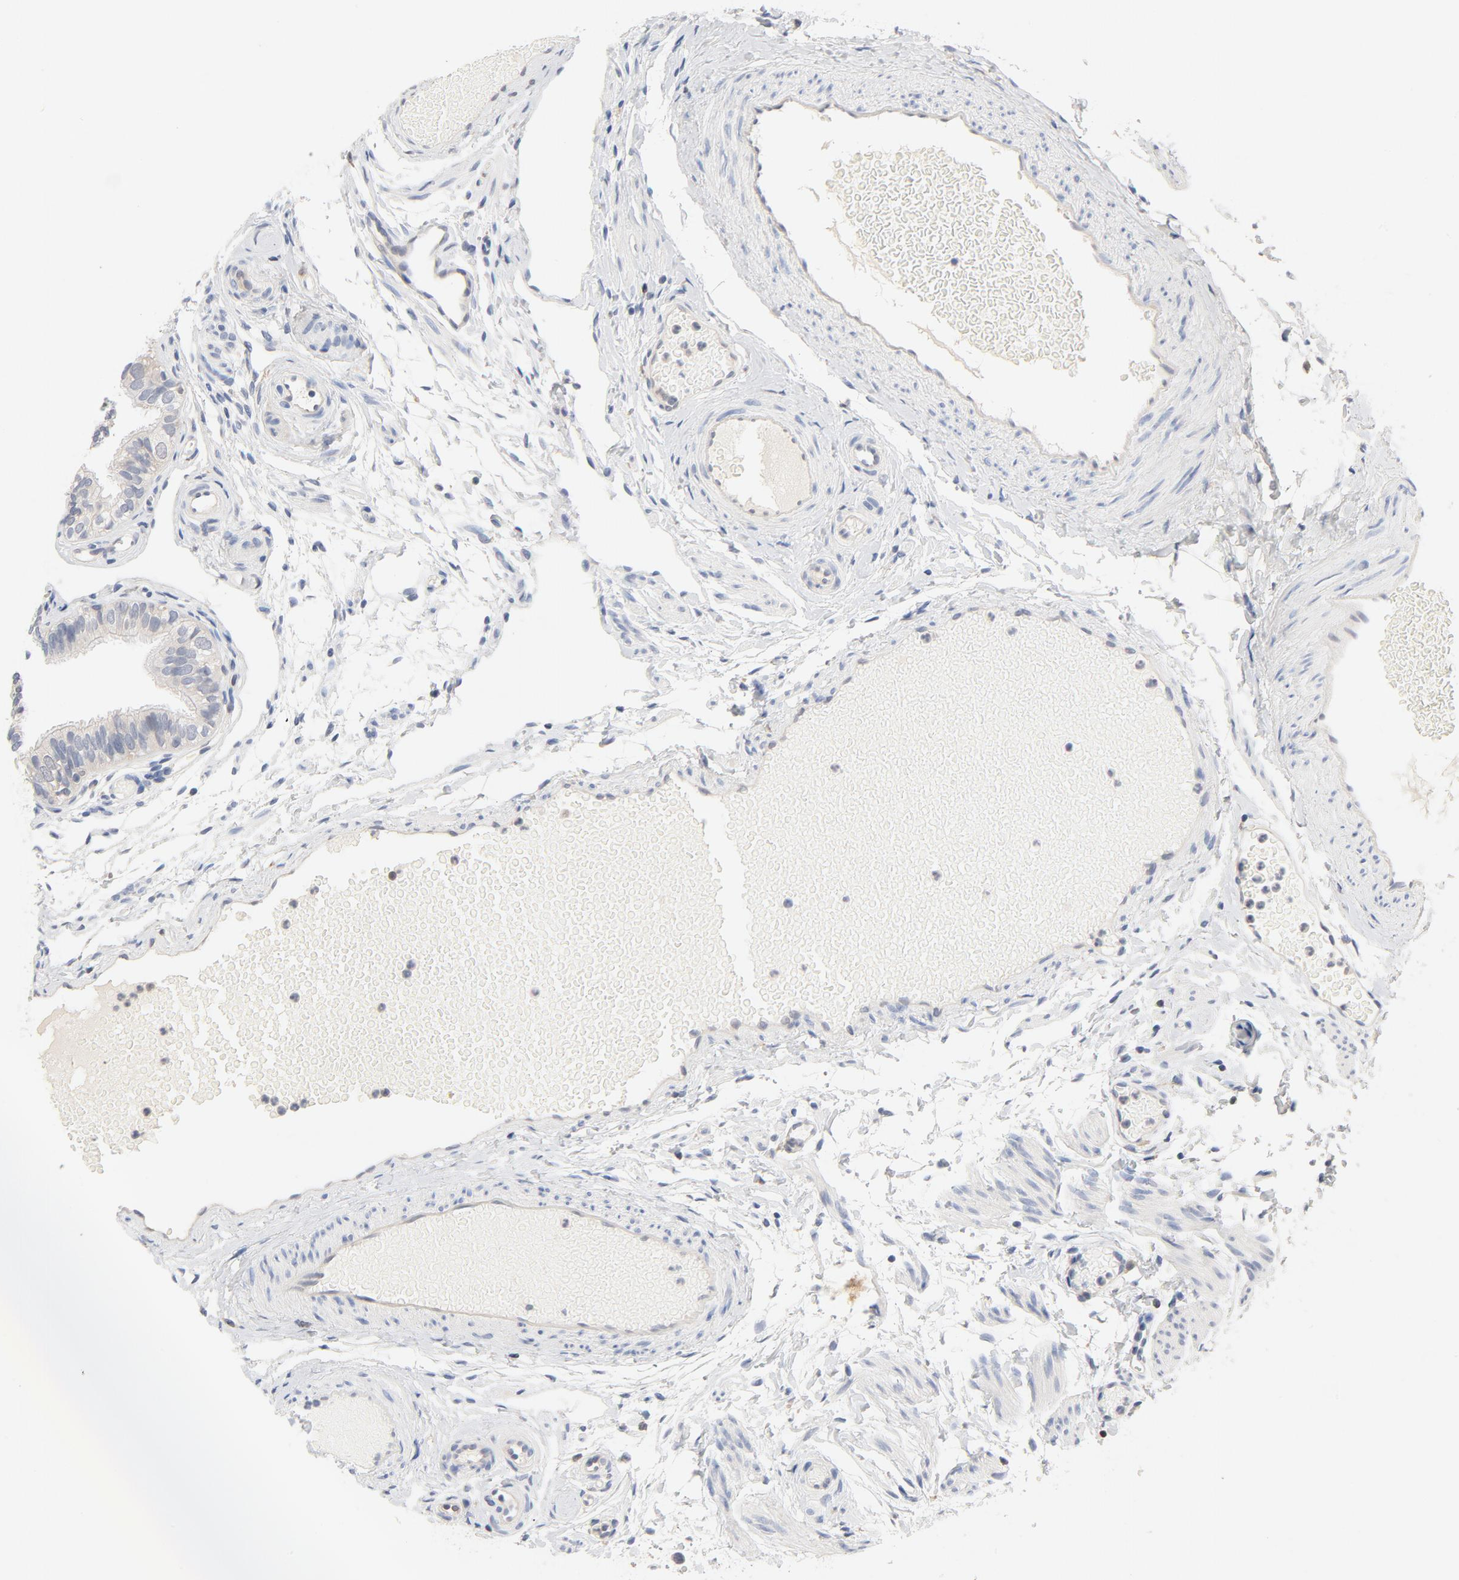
{"staining": {"intensity": "weak", "quantity": "<25%", "location": "cytoplasmic/membranous"}, "tissue": "fallopian tube", "cell_type": "Glandular cells", "image_type": "normal", "snomed": [{"axis": "morphology", "description": "Normal tissue, NOS"}, {"axis": "morphology", "description": "Dermoid, NOS"}, {"axis": "topography", "description": "Fallopian tube"}], "caption": "IHC micrograph of normal fallopian tube: human fallopian tube stained with DAB (3,3'-diaminobenzidine) displays no significant protein staining in glandular cells. Nuclei are stained in blue.", "gene": "STAT1", "patient": {"sex": "female", "age": 33}}